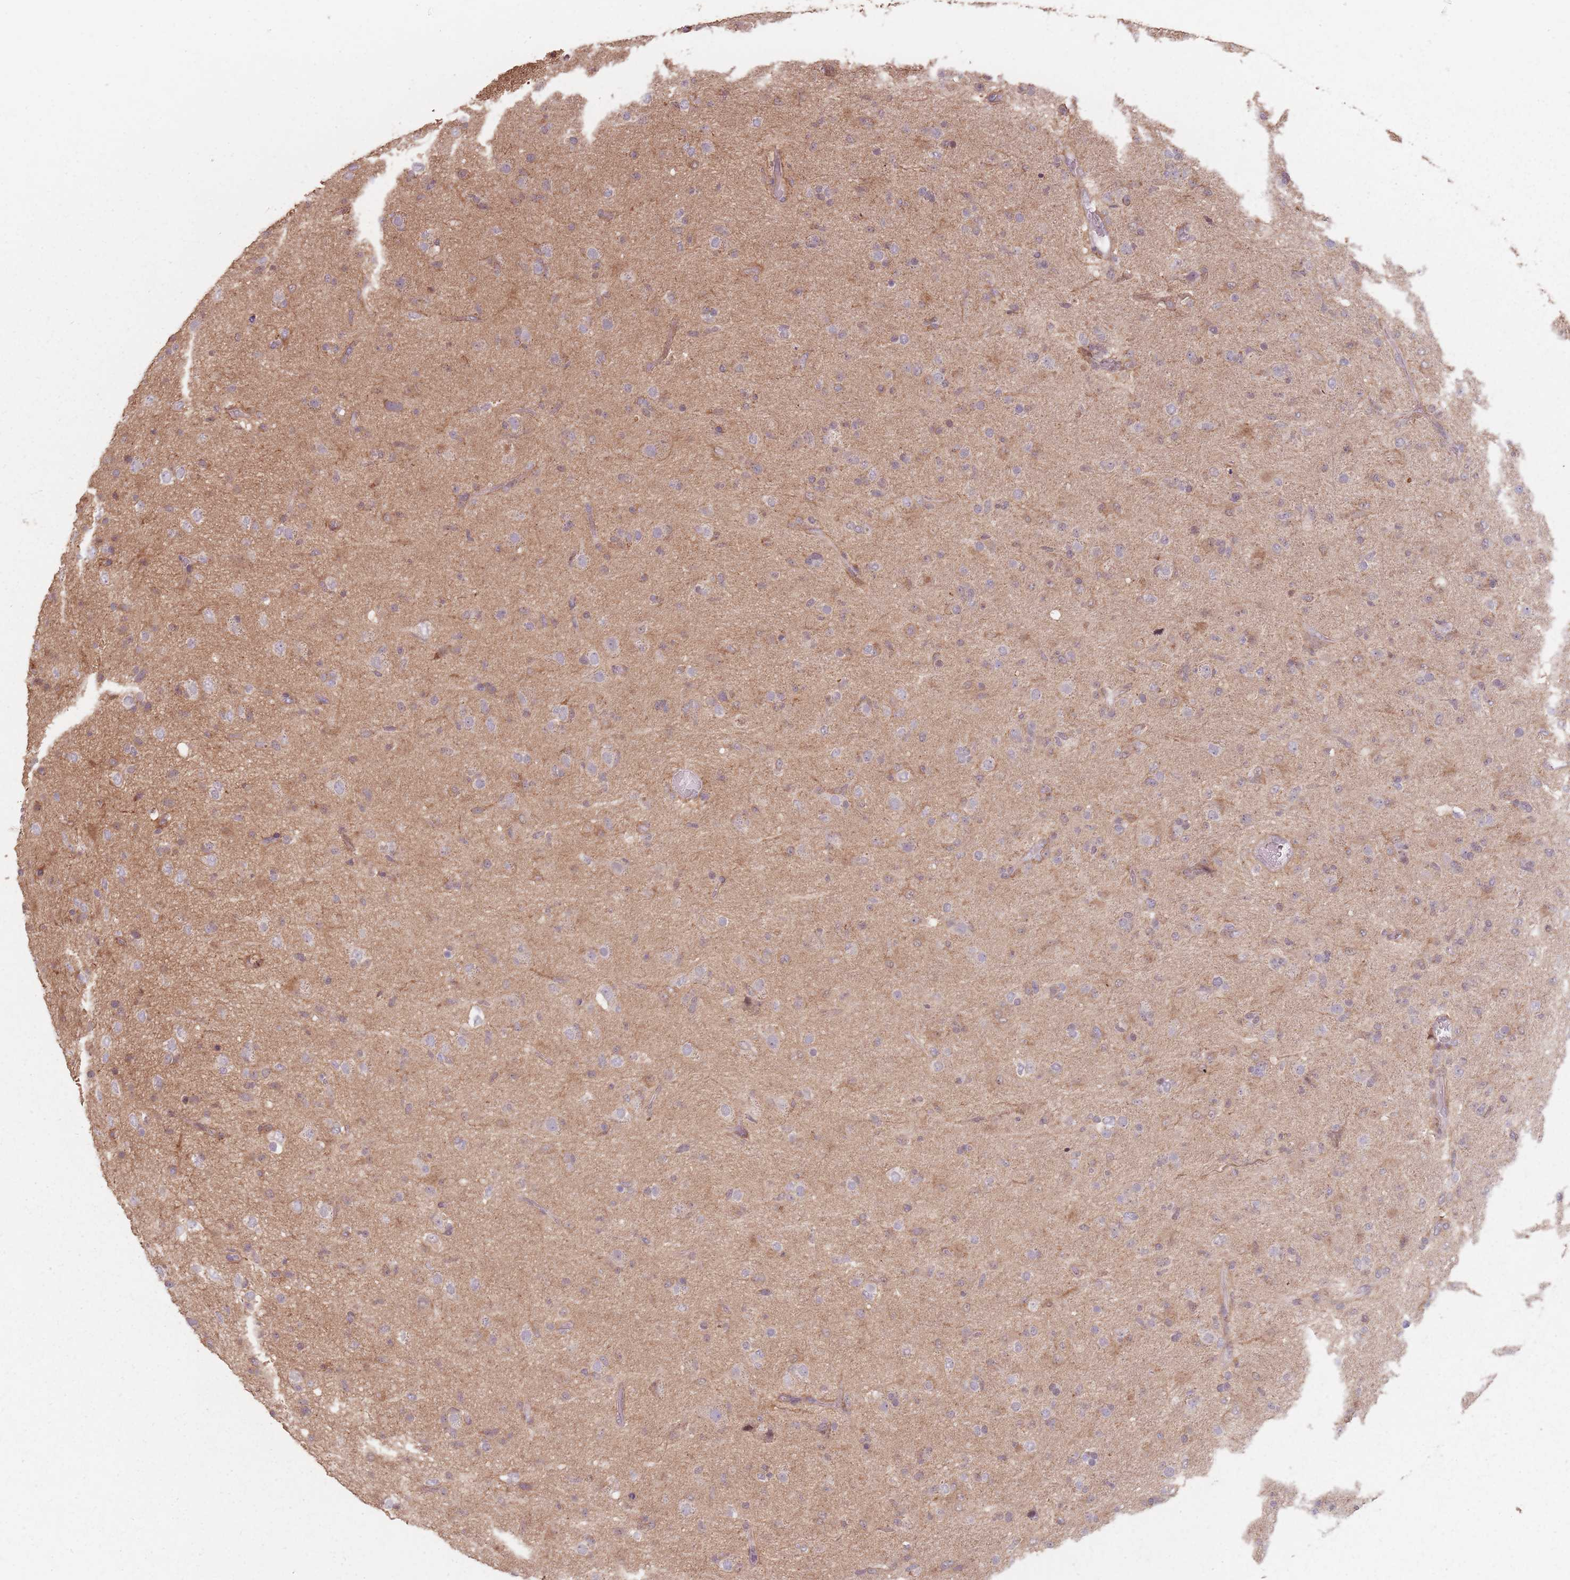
{"staining": {"intensity": "weak", "quantity": "25%-75%", "location": "cytoplasmic/membranous"}, "tissue": "glioma", "cell_type": "Tumor cells", "image_type": "cancer", "snomed": [{"axis": "morphology", "description": "Glioma, malignant, Low grade"}, {"axis": "topography", "description": "Brain"}], "caption": "Immunohistochemistry of human glioma displays low levels of weak cytoplasmic/membranous expression in about 25%-75% of tumor cells. The staining was performed using DAB, with brown indicating positive protein expression. Nuclei are stained blue with hematoxylin.", "gene": "VPS52", "patient": {"sex": "male", "age": 65}}